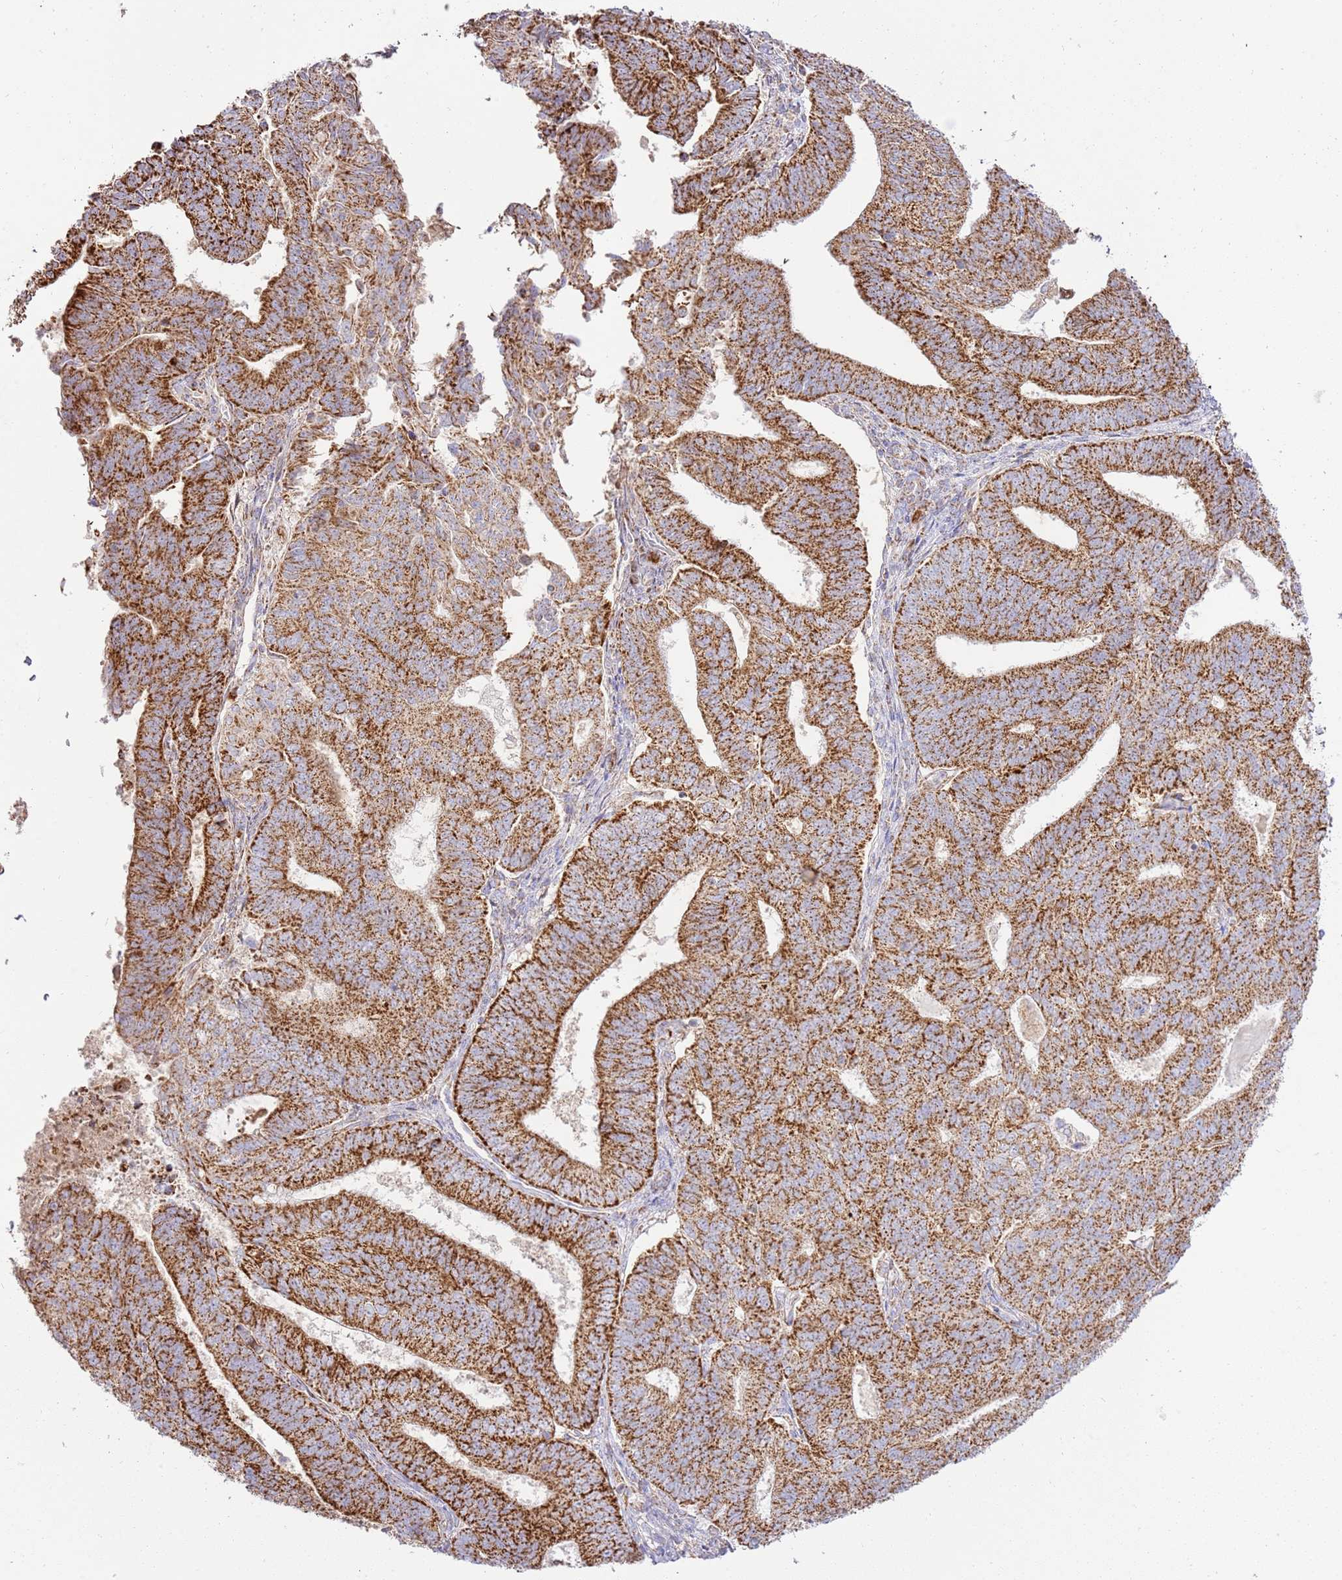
{"staining": {"intensity": "strong", "quantity": ">75%", "location": "cytoplasmic/membranous"}, "tissue": "endometrial cancer", "cell_type": "Tumor cells", "image_type": "cancer", "snomed": [{"axis": "morphology", "description": "Adenocarcinoma, NOS"}, {"axis": "topography", "description": "Endometrium"}], "caption": "A brown stain shows strong cytoplasmic/membranous expression of a protein in human endometrial cancer tumor cells. The staining was performed using DAB, with brown indicating positive protein expression. Nuclei are stained blue with hematoxylin.", "gene": "ZBTB39", "patient": {"sex": "female", "age": 70}}